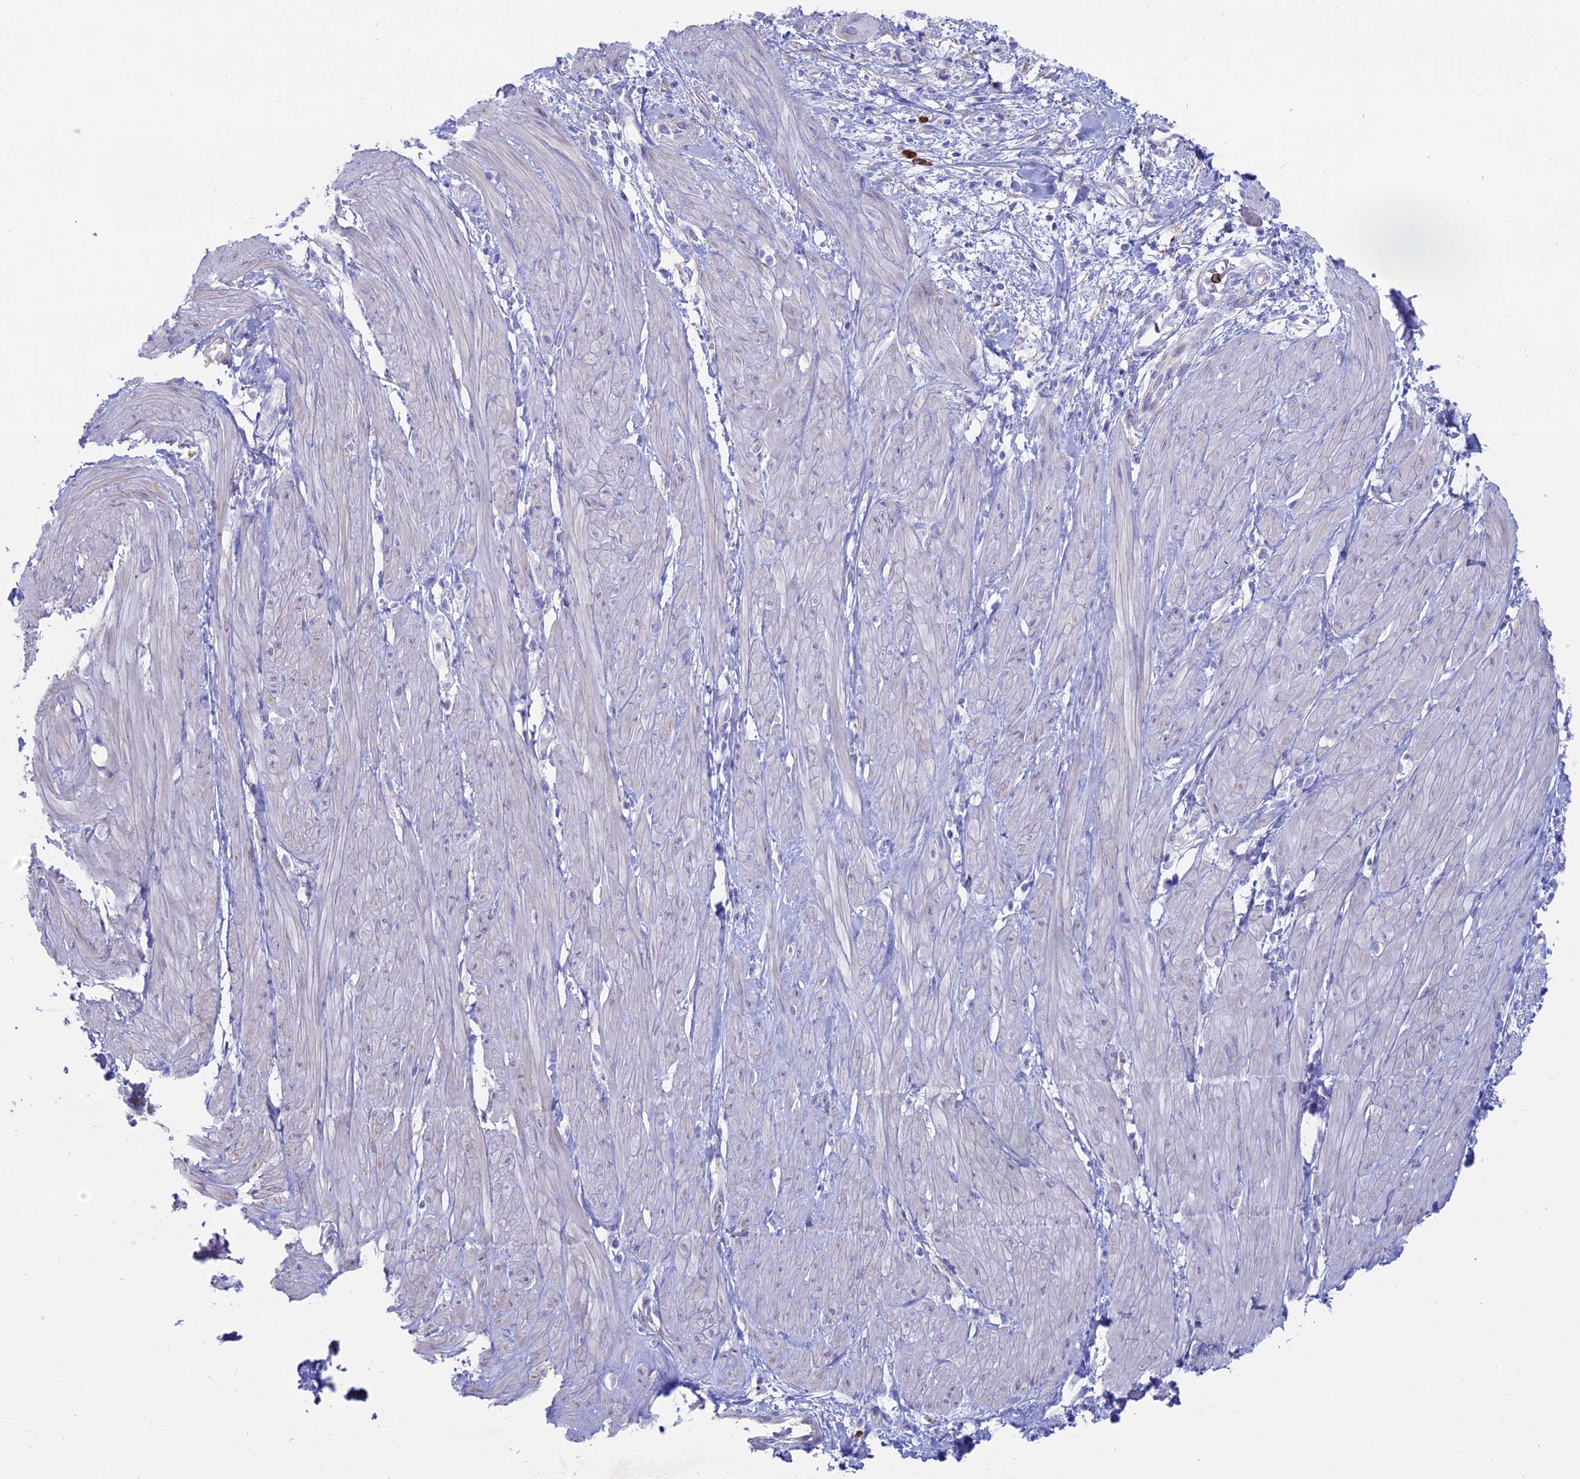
{"staining": {"intensity": "negative", "quantity": "none", "location": "none"}, "tissue": "pancreatic cancer", "cell_type": "Tumor cells", "image_type": "cancer", "snomed": [{"axis": "morphology", "description": "Adenocarcinoma, NOS"}, {"axis": "topography", "description": "Pancreas"}], "caption": "Immunohistochemistry (IHC) histopathology image of neoplastic tissue: pancreatic cancer stained with DAB (3,3'-diaminobenzidine) shows no significant protein expression in tumor cells. (DAB (3,3'-diaminobenzidine) immunohistochemistry (IHC) with hematoxylin counter stain).", "gene": "OR2AE1", "patient": {"sex": "female", "age": 56}}